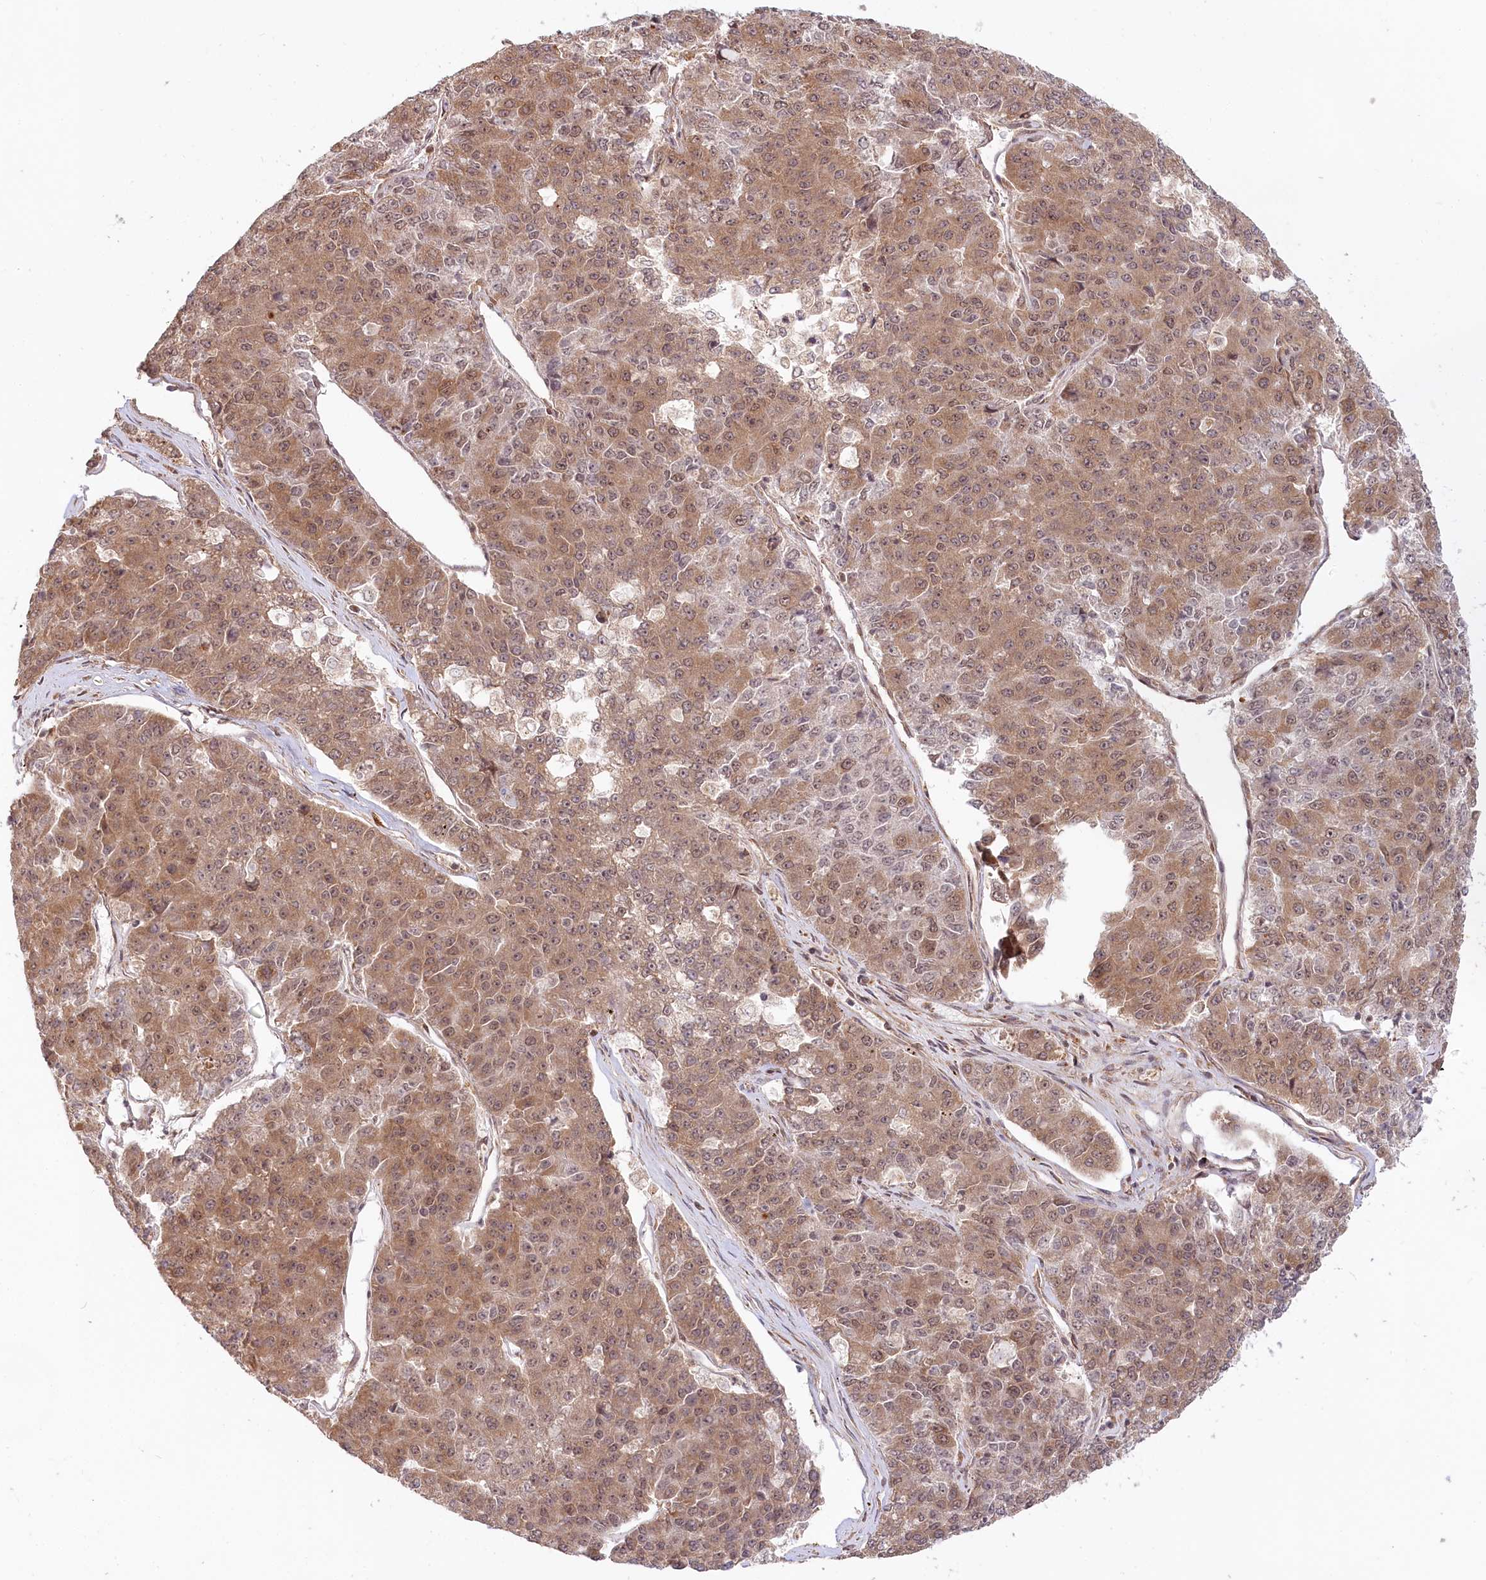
{"staining": {"intensity": "moderate", "quantity": ">75%", "location": "cytoplasmic/membranous,nuclear"}, "tissue": "pancreatic cancer", "cell_type": "Tumor cells", "image_type": "cancer", "snomed": [{"axis": "morphology", "description": "Adenocarcinoma, NOS"}, {"axis": "topography", "description": "Pancreas"}], "caption": "Pancreatic cancer (adenocarcinoma) stained for a protein (brown) exhibits moderate cytoplasmic/membranous and nuclear positive positivity in about >75% of tumor cells.", "gene": "CEP70", "patient": {"sex": "male", "age": 50}}